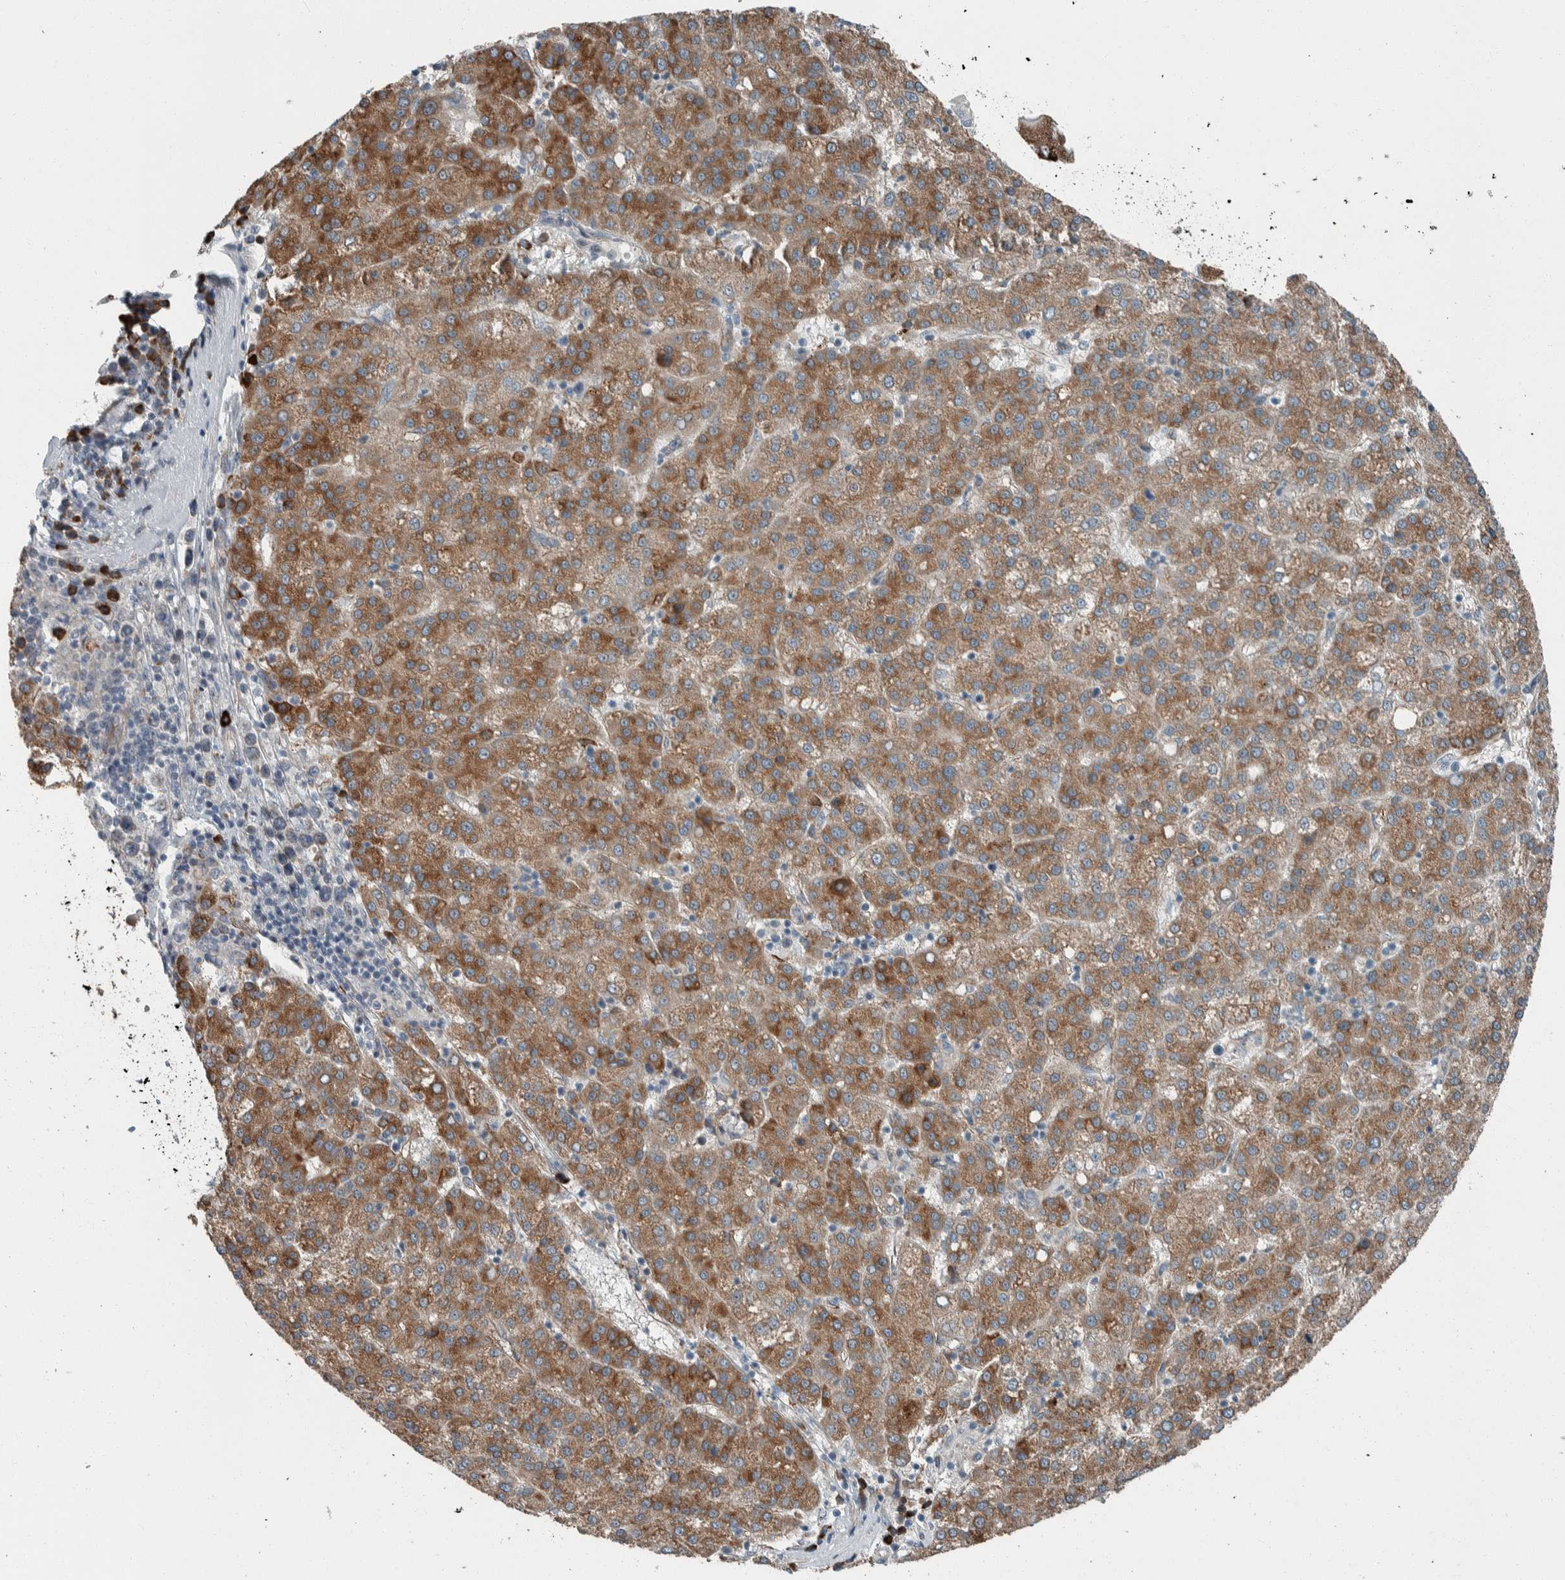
{"staining": {"intensity": "moderate", "quantity": ">75%", "location": "cytoplasmic/membranous"}, "tissue": "liver cancer", "cell_type": "Tumor cells", "image_type": "cancer", "snomed": [{"axis": "morphology", "description": "Carcinoma, Hepatocellular, NOS"}, {"axis": "topography", "description": "Liver"}], "caption": "Immunohistochemistry (IHC) histopathology image of neoplastic tissue: liver cancer (hepatocellular carcinoma) stained using immunohistochemistry reveals medium levels of moderate protein expression localized specifically in the cytoplasmic/membranous of tumor cells, appearing as a cytoplasmic/membranous brown color.", "gene": "USP25", "patient": {"sex": "female", "age": 58}}